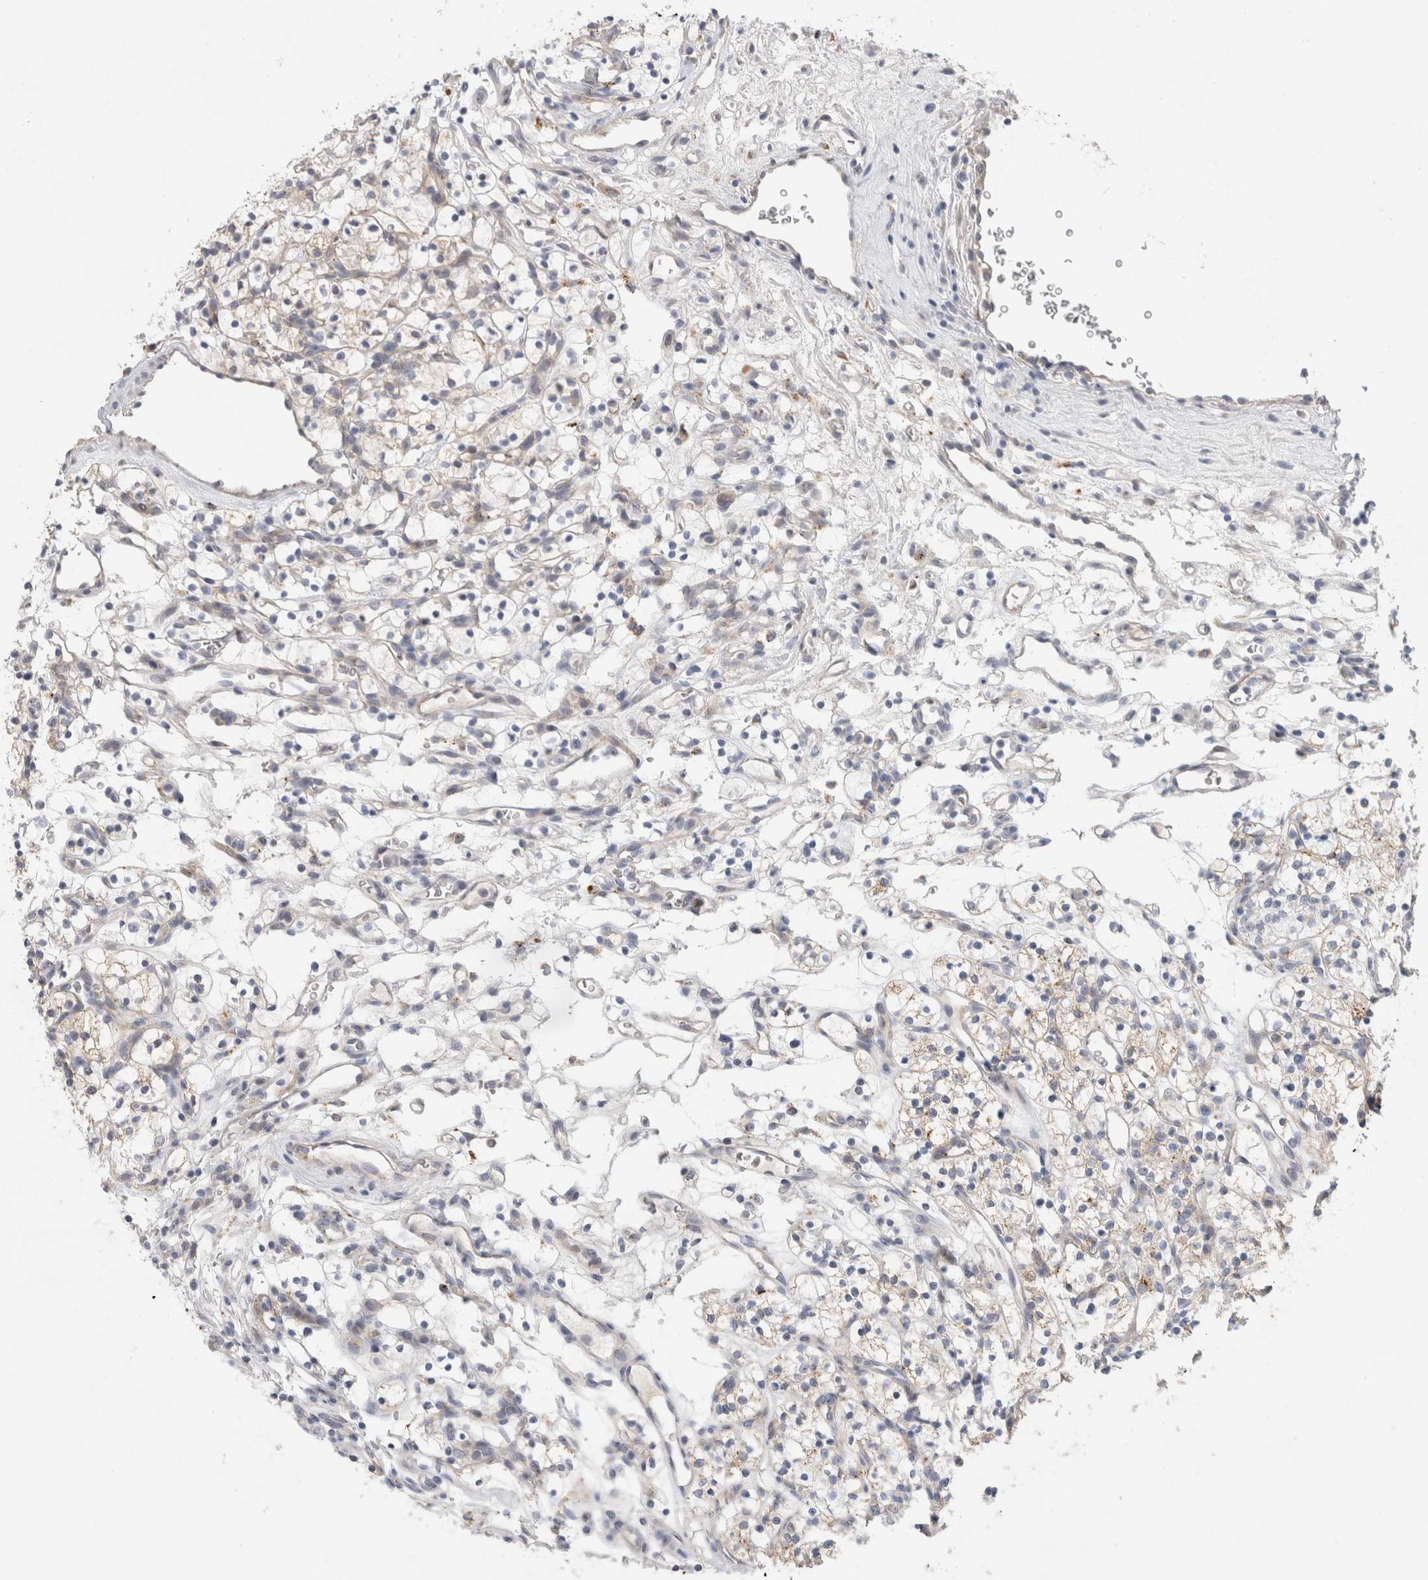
{"staining": {"intensity": "negative", "quantity": "none", "location": "none"}, "tissue": "renal cancer", "cell_type": "Tumor cells", "image_type": "cancer", "snomed": [{"axis": "morphology", "description": "Adenocarcinoma, NOS"}, {"axis": "topography", "description": "Kidney"}], "caption": "IHC photomicrograph of neoplastic tissue: adenocarcinoma (renal) stained with DAB (3,3'-diaminobenzidine) shows no significant protein expression in tumor cells.", "gene": "GAA", "patient": {"sex": "female", "age": 57}}